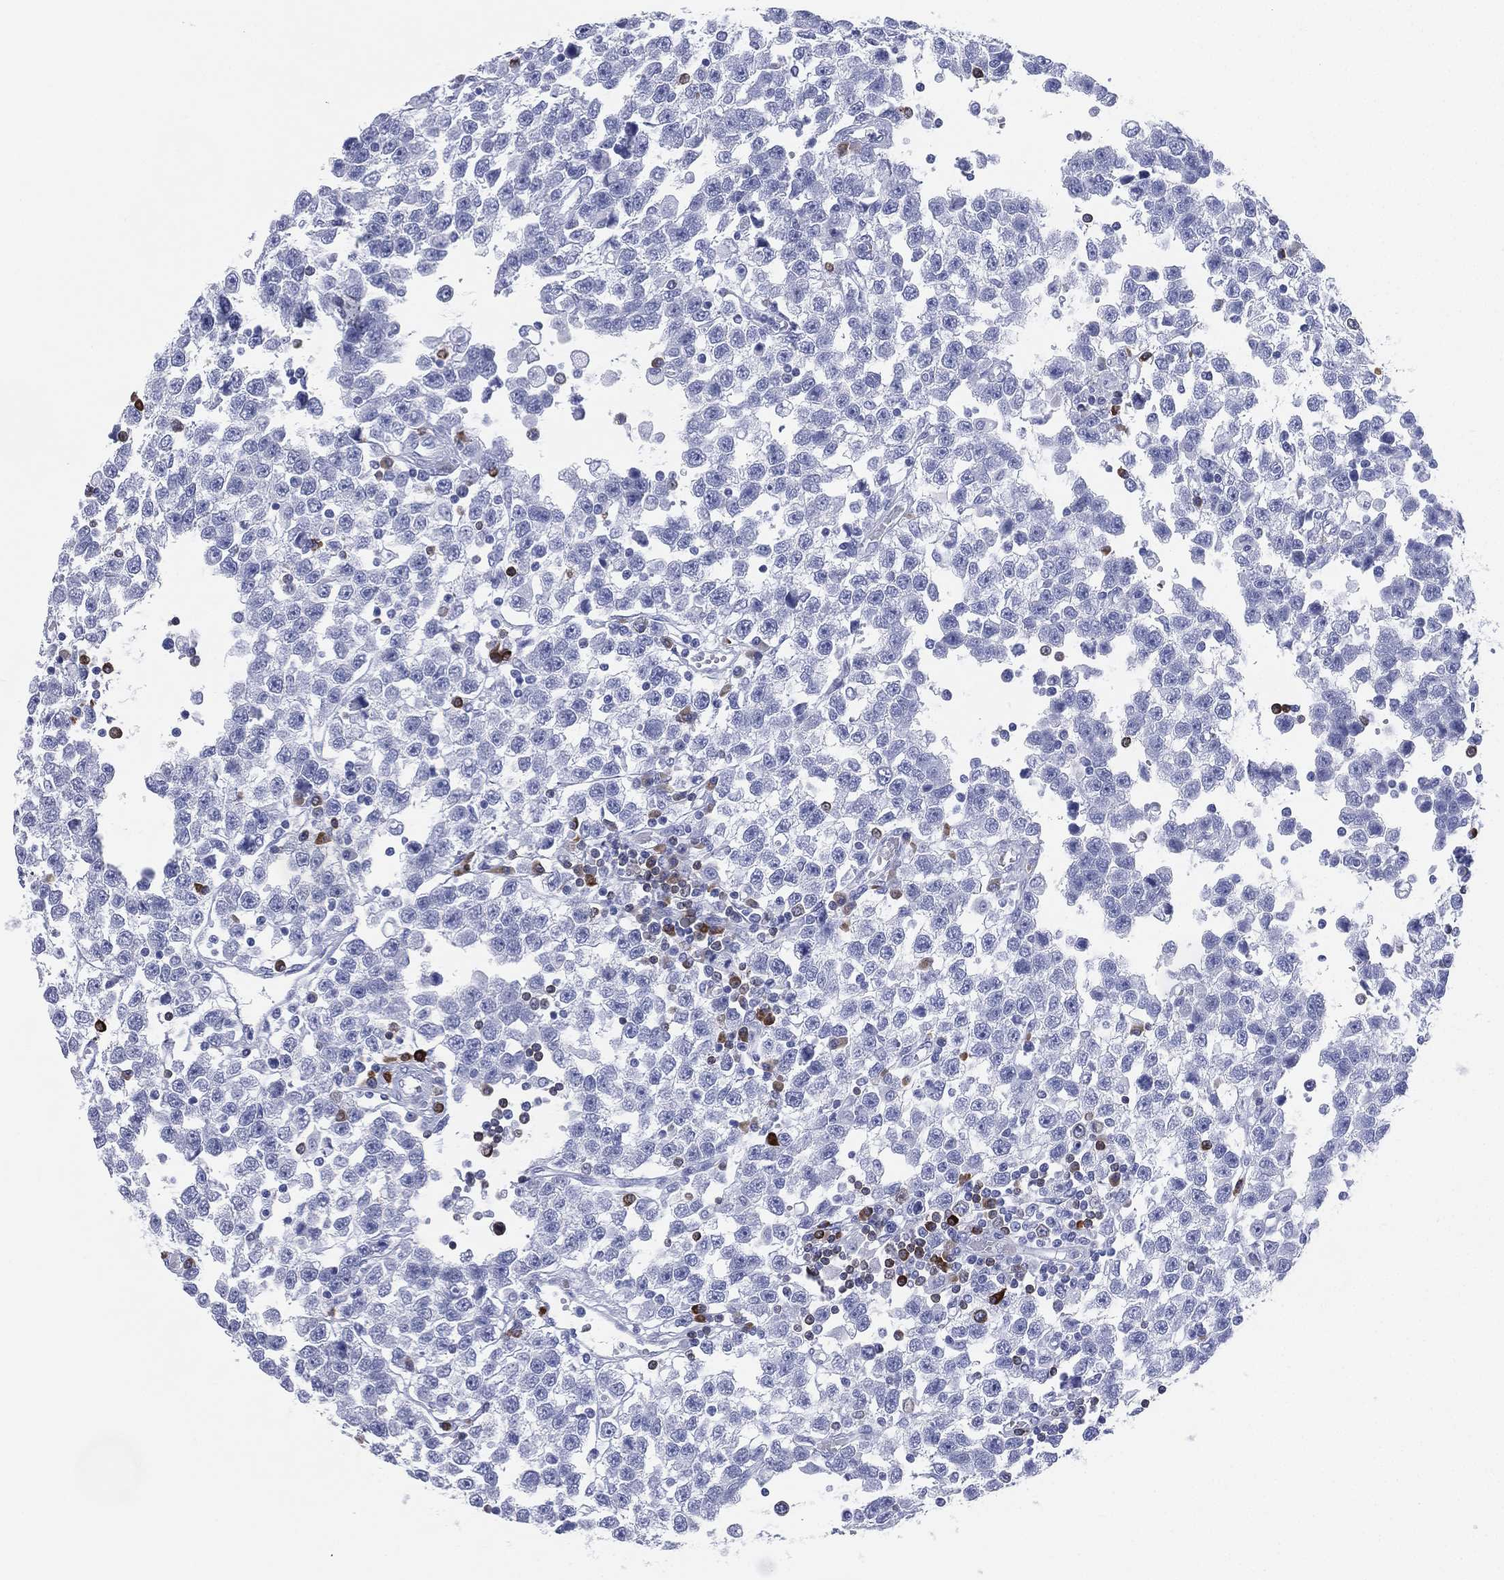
{"staining": {"intensity": "negative", "quantity": "none", "location": "none"}, "tissue": "testis cancer", "cell_type": "Tumor cells", "image_type": "cancer", "snomed": [{"axis": "morphology", "description": "Seminoma, NOS"}, {"axis": "topography", "description": "Testis"}], "caption": "Immunohistochemistry (IHC) image of neoplastic tissue: human testis cancer stained with DAB reveals no significant protein positivity in tumor cells.", "gene": "CD79A", "patient": {"sex": "male", "age": 34}}